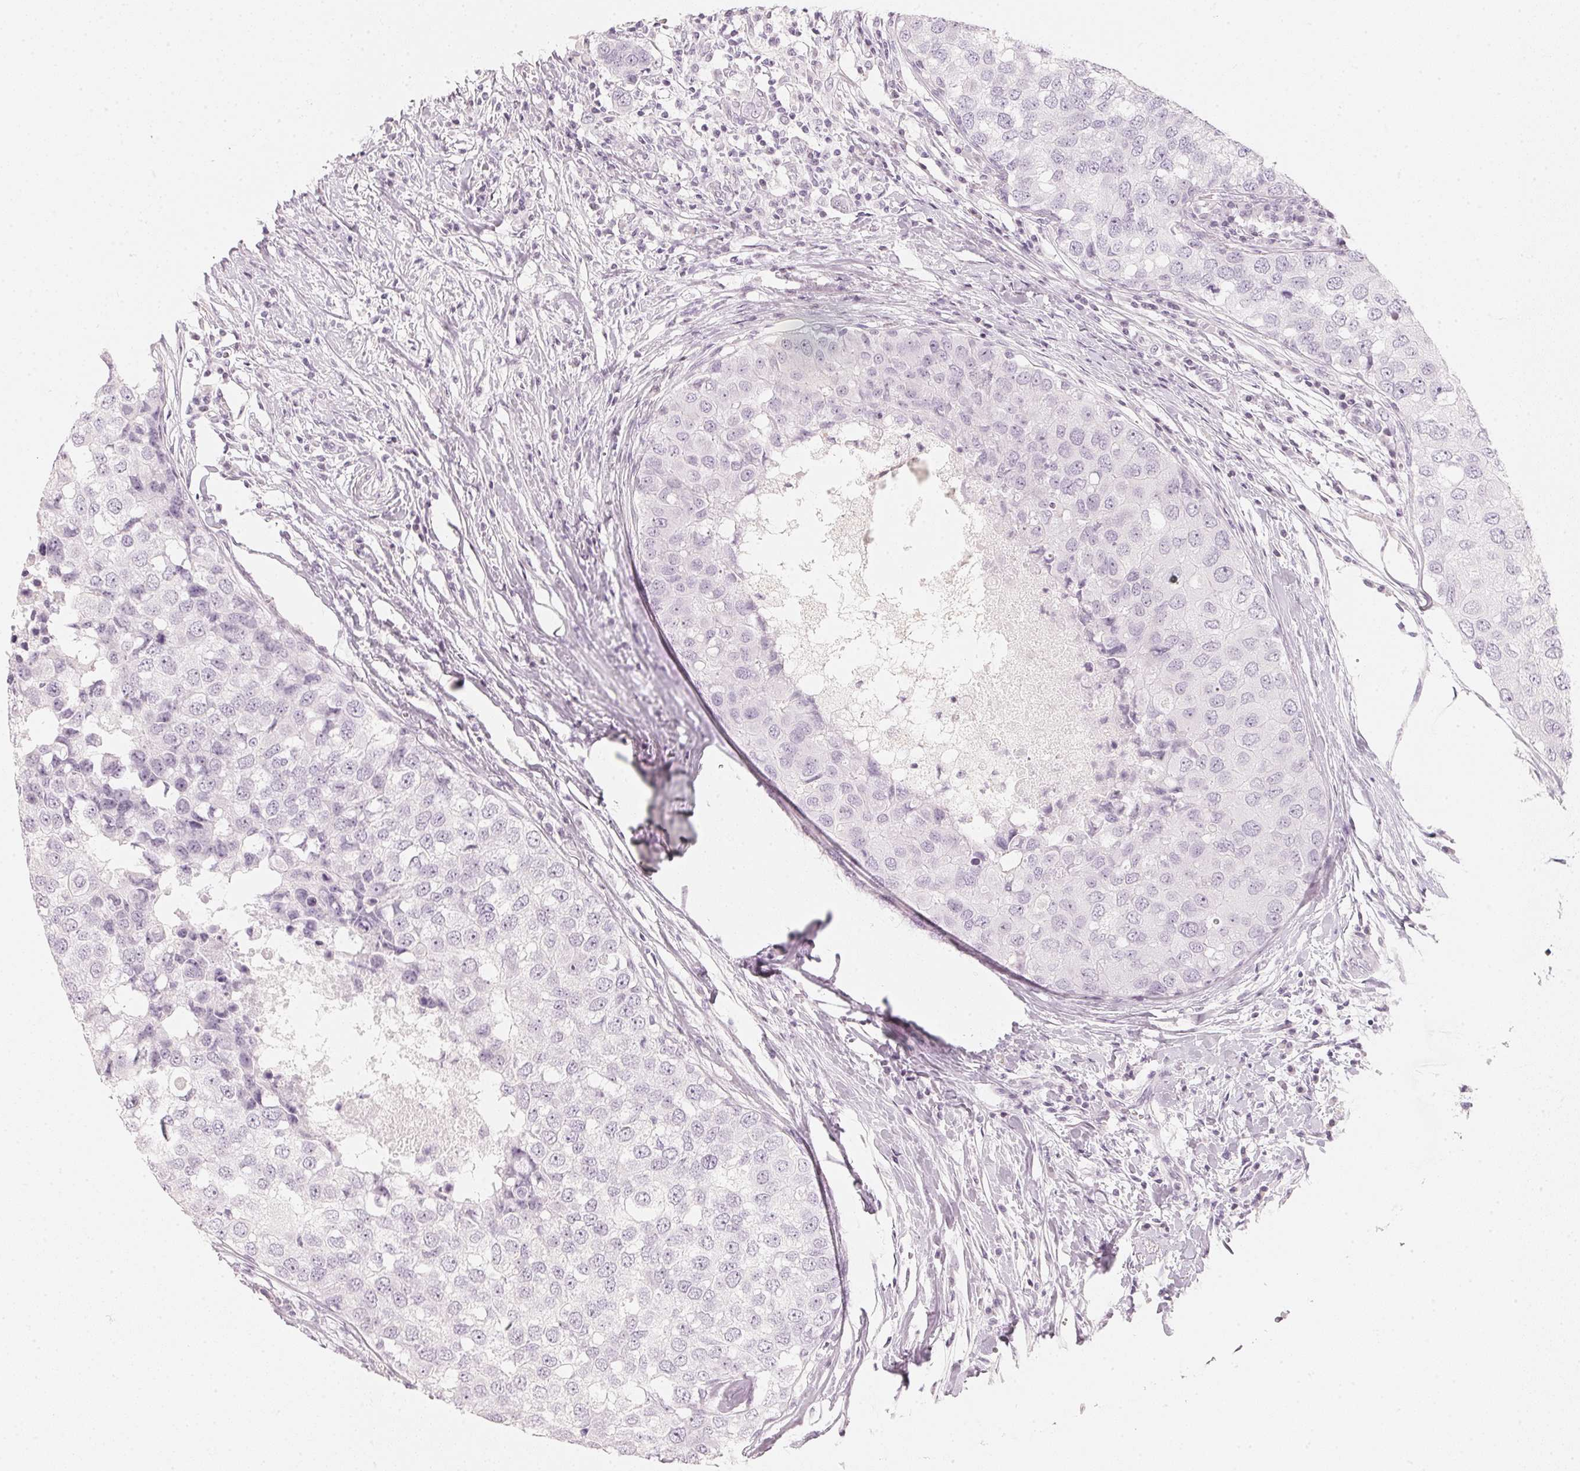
{"staining": {"intensity": "negative", "quantity": "none", "location": "none"}, "tissue": "breast cancer", "cell_type": "Tumor cells", "image_type": "cancer", "snomed": [{"axis": "morphology", "description": "Duct carcinoma"}, {"axis": "topography", "description": "Breast"}], "caption": "There is no significant positivity in tumor cells of infiltrating ductal carcinoma (breast). (Brightfield microscopy of DAB immunohistochemistry at high magnification).", "gene": "SLC22A8", "patient": {"sex": "female", "age": 27}}